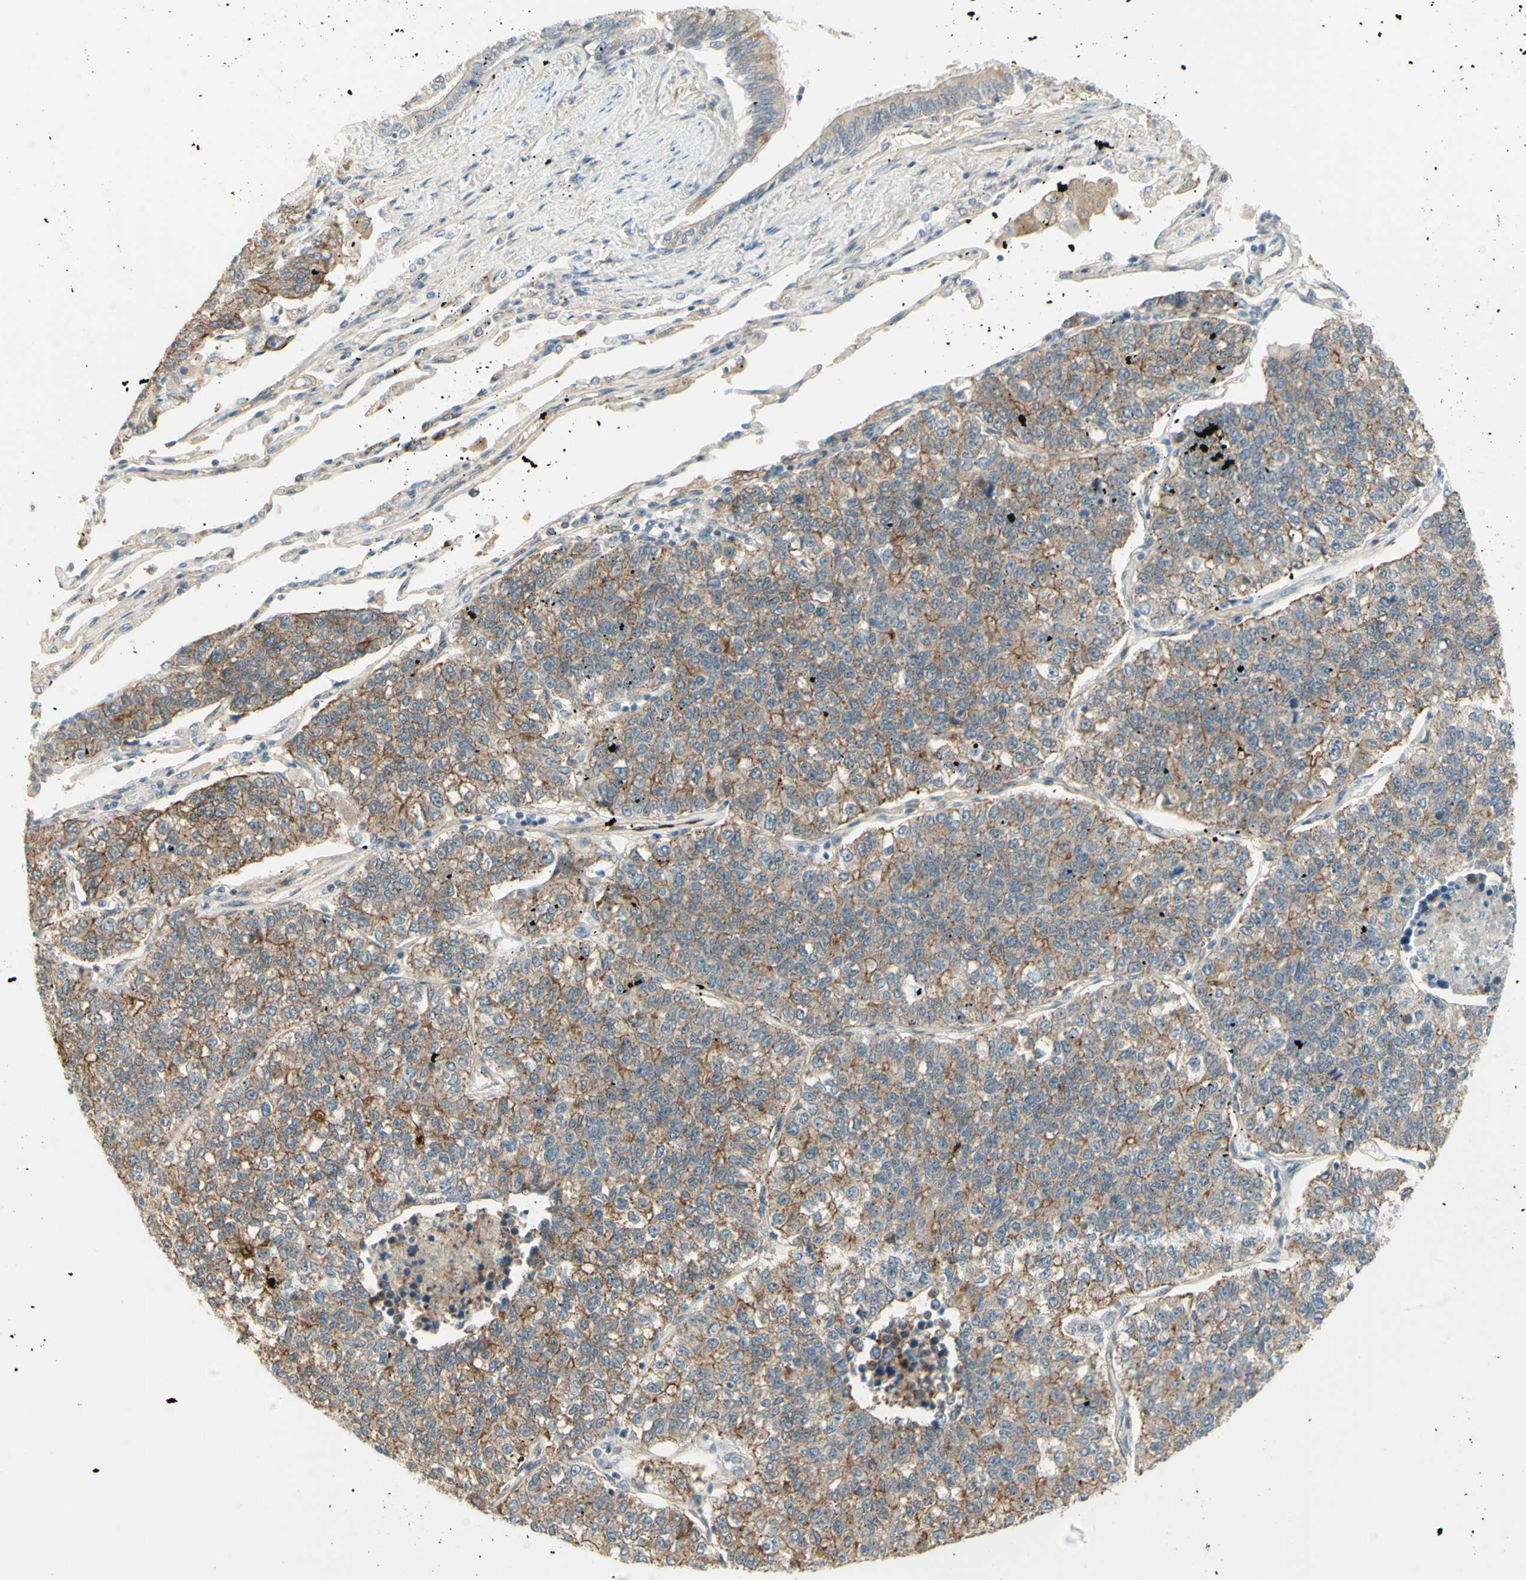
{"staining": {"intensity": "moderate", "quantity": ">75%", "location": "cytoplasmic/membranous"}, "tissue": "lung cancer", "cell_type": "Tumor cells", "image_type": "cancer", "snomed": [{"axis": "morphology", "description": "Adenocarcinoma, NOS"}, {"axis": "topography", "description": "Lung"}], "caption": "High-magnification brightfield microscopy of adenocarcinoma (lung) stained with DAB (brown) and counterstained with hematoxylin (blue). tumor cells exhibit moderate cytoplasmic/membranous positivity is identified in about>75% of cells.", "gene": "ANGPT2", "patient": {"sex": "male", "age": 49}}